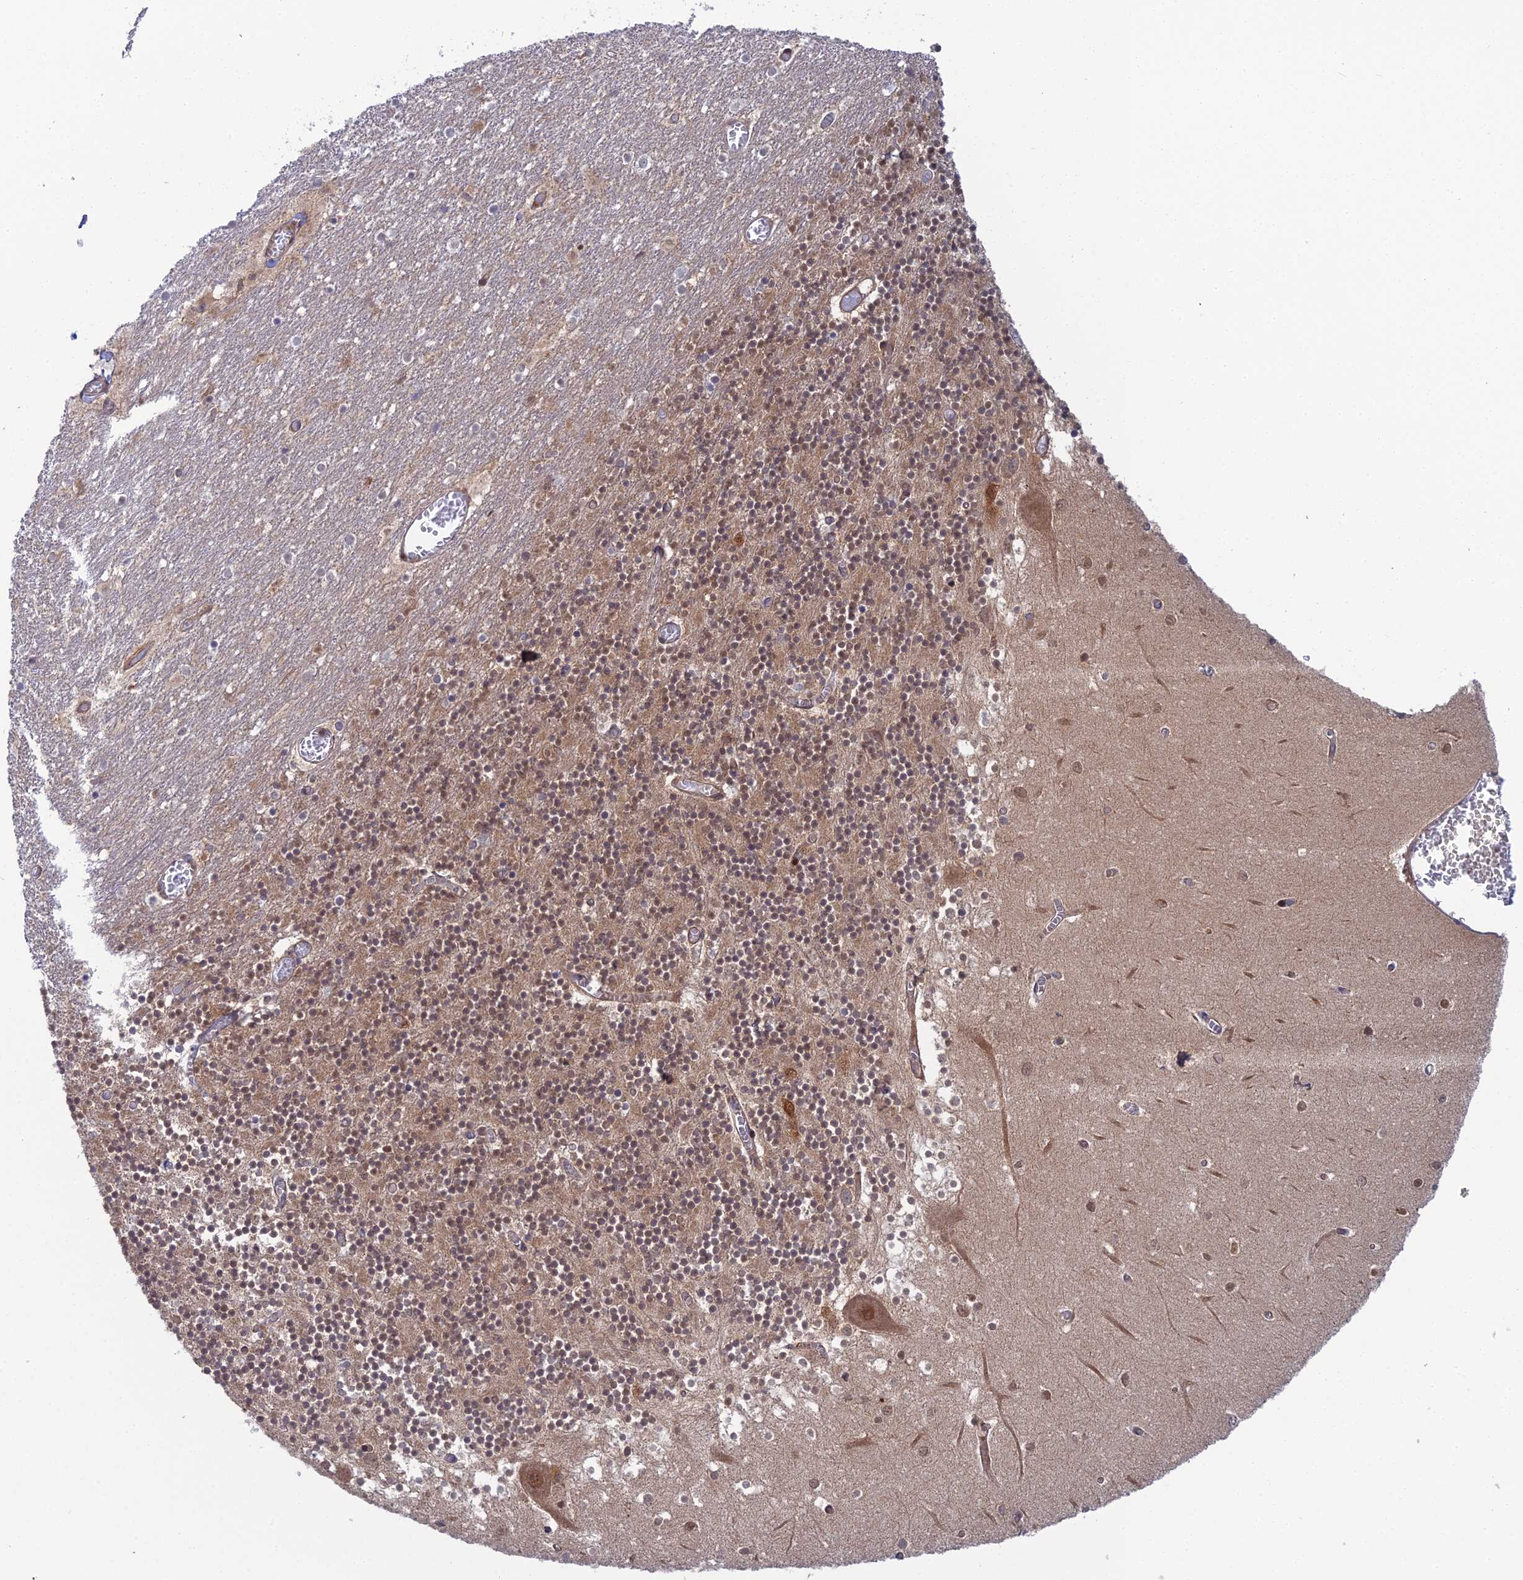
{"staining": {"intensity": "moderate", "quantity": "25%-75%", "location": "cytoplasmic/membranous,nuclear"}, "tissue": "cerebellum", "cell_type": "Cells in granular layer", "image_type": "normal", "snomed": [{"axis": "morphology", "description": "Normal tissue, NOS"}, {"axis": "topography", "description": "Cerebellum"}], "caption": "A brown stain shows moderate cytoplasmic/membranous,nuclear staining of a protein in cells in granular layer of unremarkable cerebellum. The staining is performed using DAB brown chromogen to label protein expression. The nuclei are counter-stained blue using hematoxylin.", "gene": "ABHD1", "patient": {"sex": "female", "age": 28}}